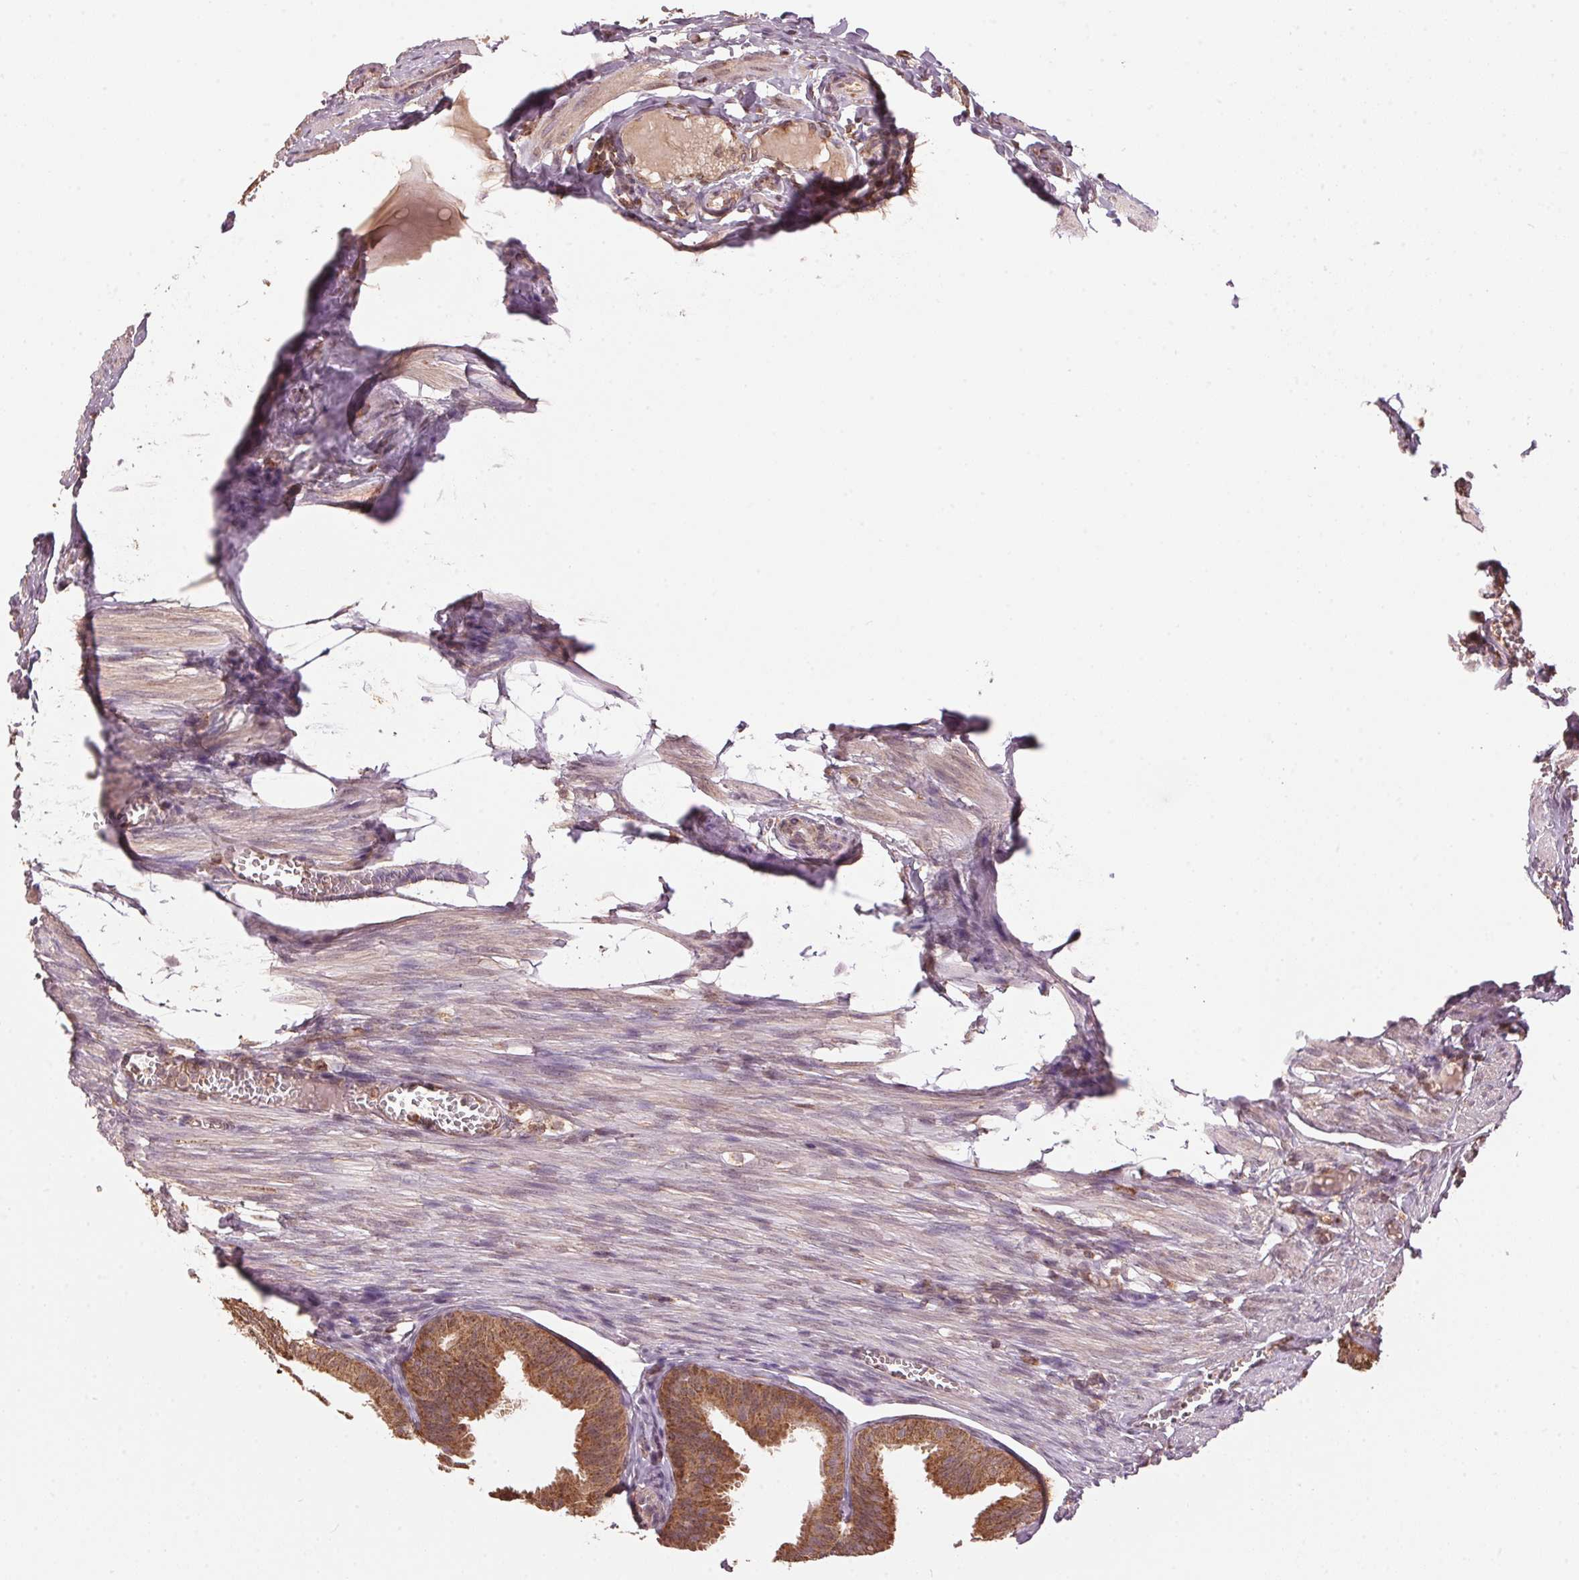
{"staining": {"intensity": "strong", "quantity": ">75%", "location": "cytoplasmic/membranous"}, "tissue": "fallopian tube", "cell_type": "Glandular cells", "image_type": "normal", "snomed": [{"axis": "morphology", "description": "Normal tissue, NOS"}, {"axis": "topography", "description": "Fallopian tube"}], "caption": "Brown immunohistochemical staining in benign human fallopian tube displays strong cytoplasmic/membranous positivity in about >75% of glandular cells. Nuclei are stained in blue.", "gene": "ARHGAP6", "patient": {"sex": "female", "age": 25}}